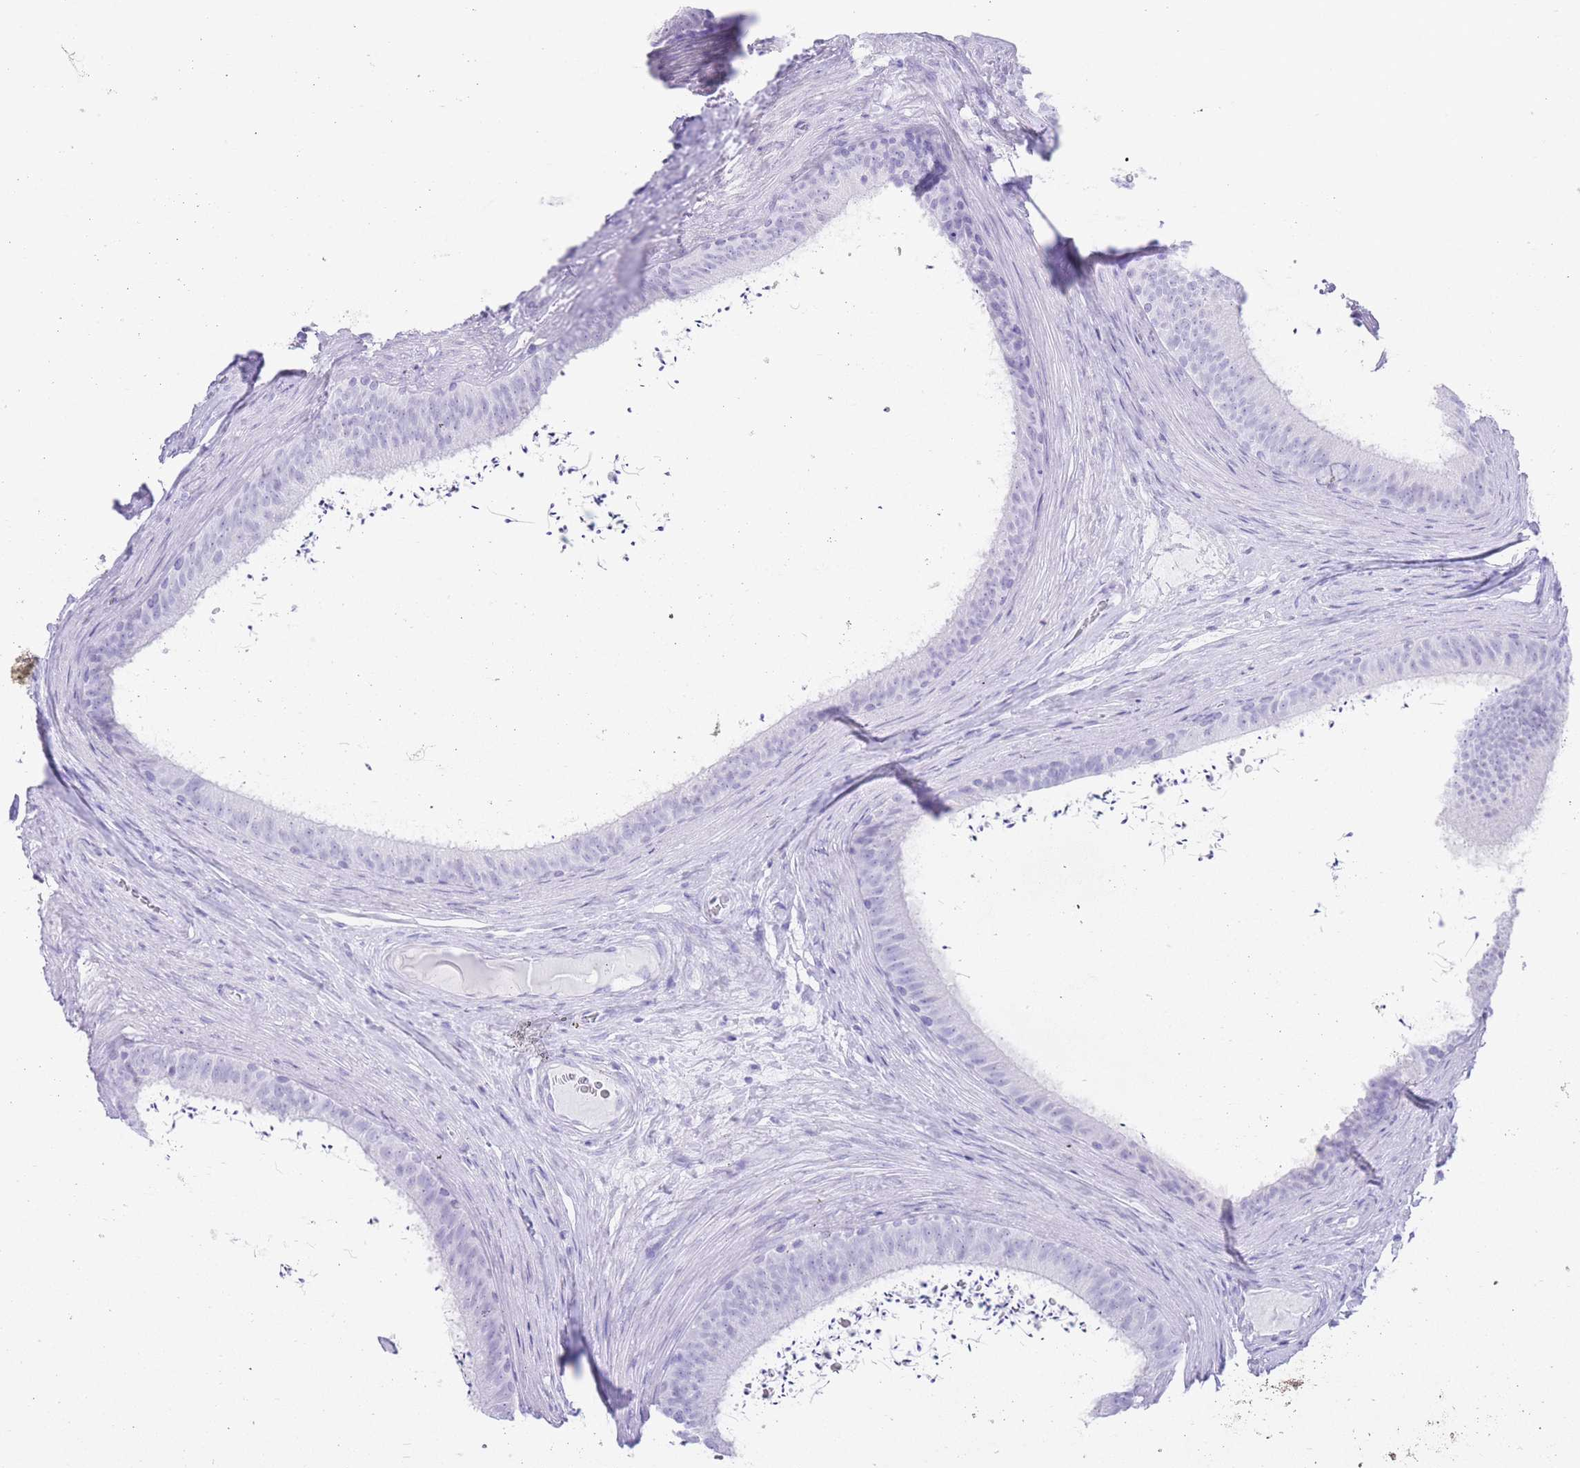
{"staining": {"intensity": "negative", "quantity": "none", "location": "none"}, "tissue": "epididymis", "cell_type": "Glandular cells", "image_type": "normal", "snomed": [{"axis": "morphology", "description": "Normal tissue, NOS"}, {"axis": "topography", "description": "Testis"}, {"axis": "topography", "description": "Epididymis"}], "caption": "Immunohistochemical staining of benign epididymis reveals no significant positivity in glandular cells. The staining is performed using DAB brown chromogen with nuclei counter-stained in using hematoxylin.", "gene": "ELOA2", "patient": {"sex": "male", "age": 41}}